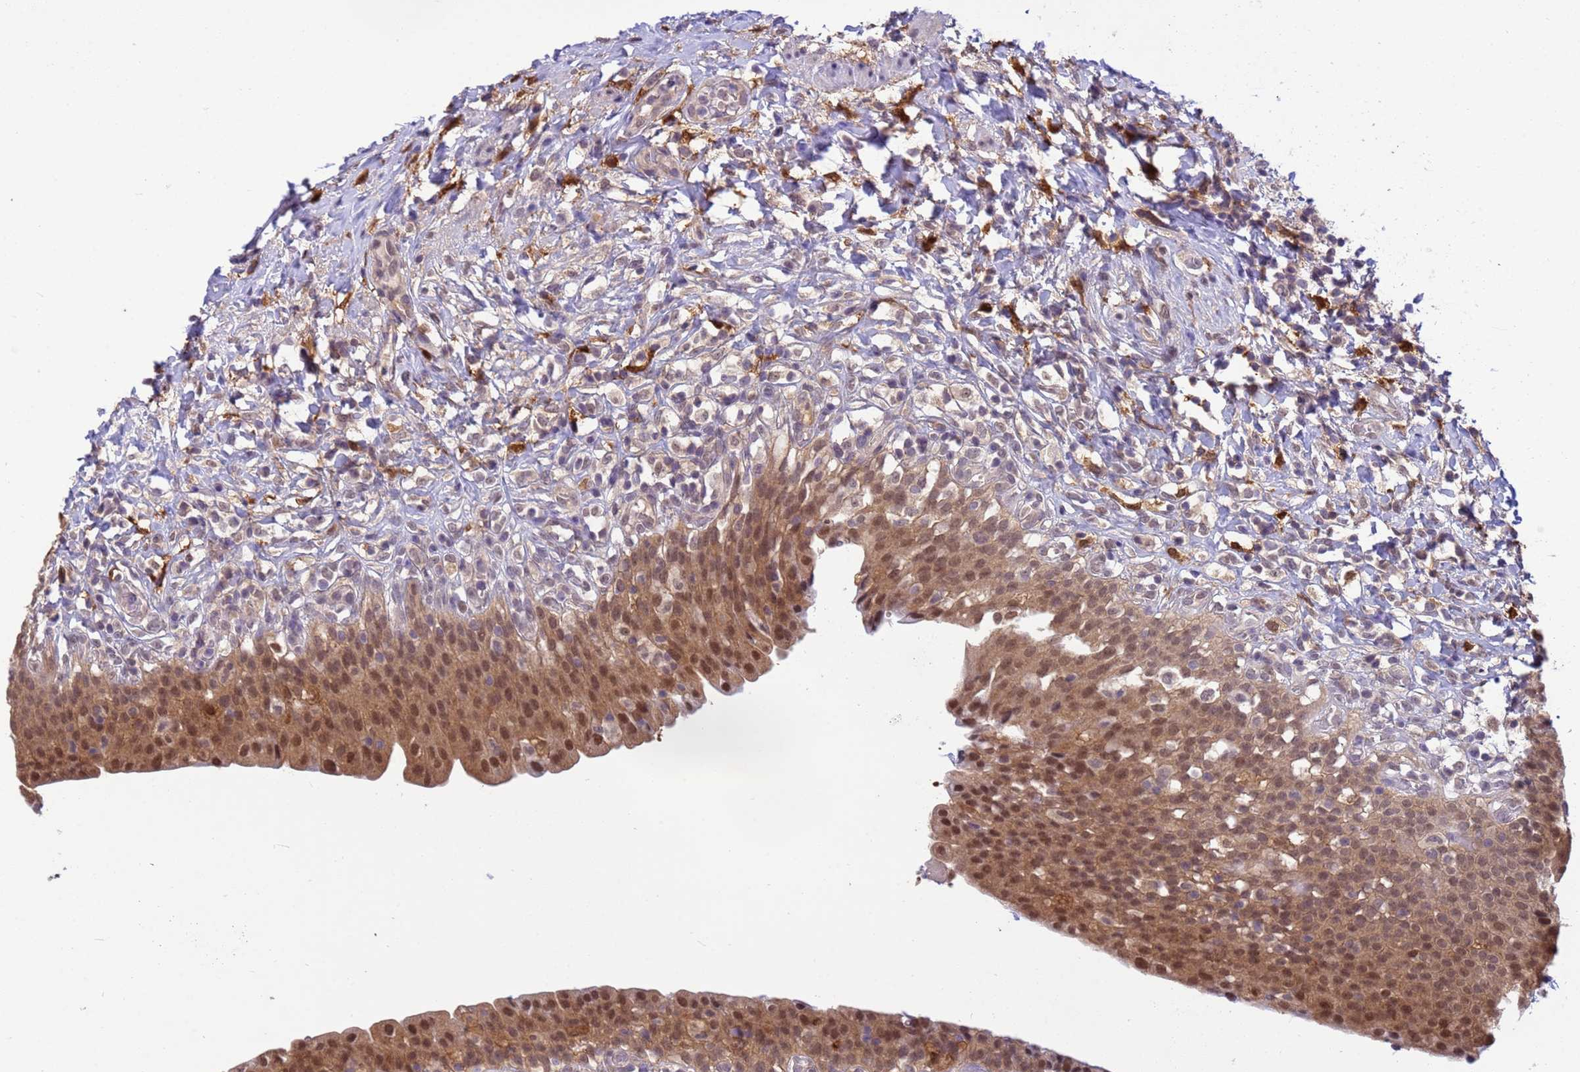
{"staining": {"intensity": "moderate", "quantity": ">75%", "location": "cytoplasmic/membranous,nuclear"}, "tissue": "urinary bladder", "cell_type": "Urothelial cells", "image_type": "normal", "snomed": [{"axis": "morphology", "description": "Normal tissue, NOS"}, {"axis": "morphology", "description": "Inflammation, NOS"}, {"axis": "topography", "description": "Urinary bladder"}], "caption": "A histopathology image of urinary bladder stained for a protein displays moderate cytoplasmic/membranous,nuclear brown staining in urothelial cells.", "gene": "NPEPPS", "patient": {"sex": "male", "age": 64}}